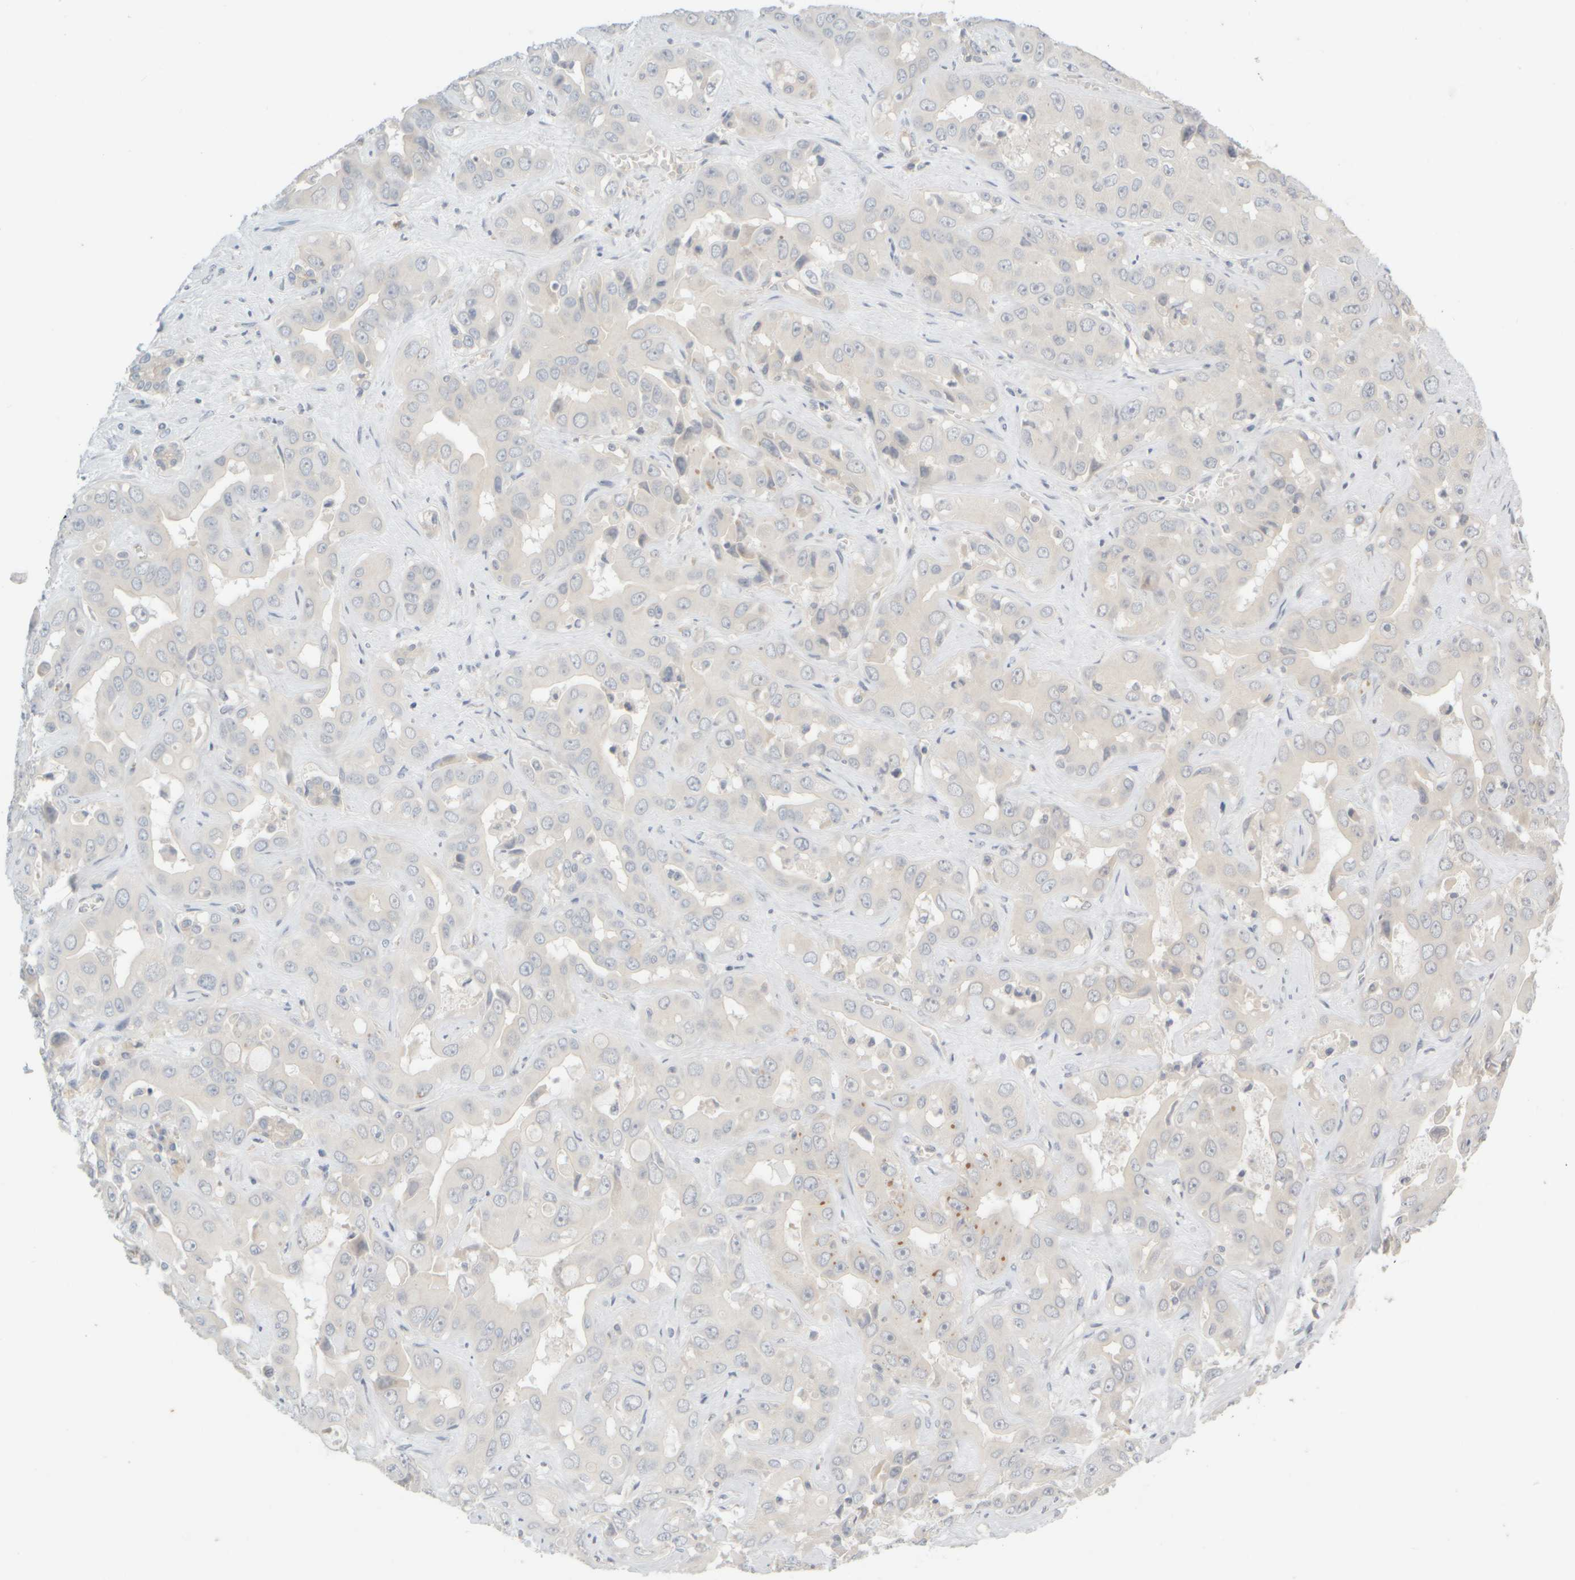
{"staining": {"intensity": "negative", "quantity": "none", "location": "none"}, "tissue": "liver cancer", "cell_type": "Tumor cells", "image_type": "cancer", "snomed": [{"axis": "morphology", "description": "Cholangiocarcinoma"}, {"axis": "topography", "description": "Liver"}], "caption": "Human liver cancer stained for a protein using immunohistochemistry exhibits no staining in tumor cells.", "gene": "GOPC", "patient": {"sex": "female", "age": 52}}